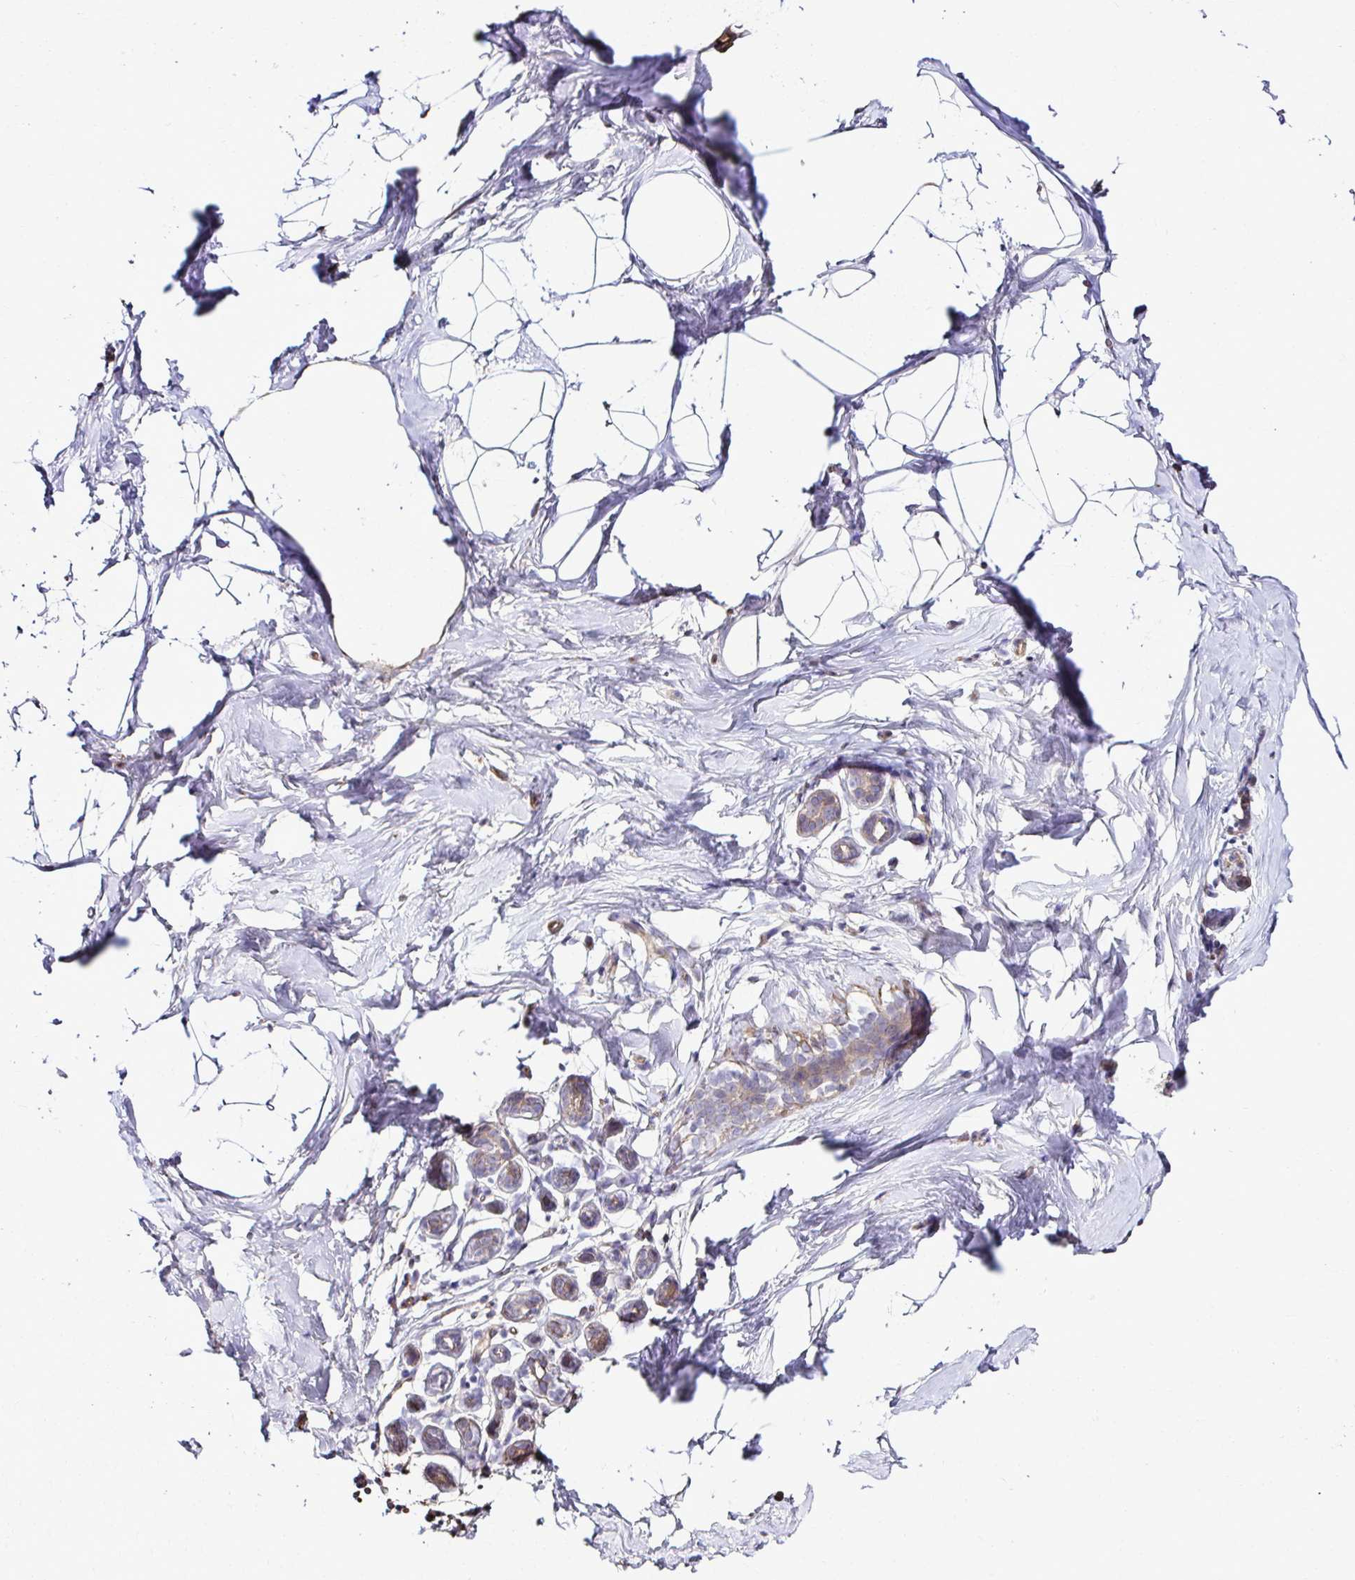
{"staining": {"intensity": "negative", "quantity": "none", "location": "none"}, "tissue": "breast", "cell_type": "Adipocytes", "image_type": "normal", "snomed": [{"axis": "morphology", "description": "Normal tissue, NOS"}, {"axis": "topography", "description": "Breast"}], "caption": "The histopathology image displays no staining of adipocytes in benign breast.", "gene": "CCDC85C", "patient": {"sex": "female", "age": 32}}